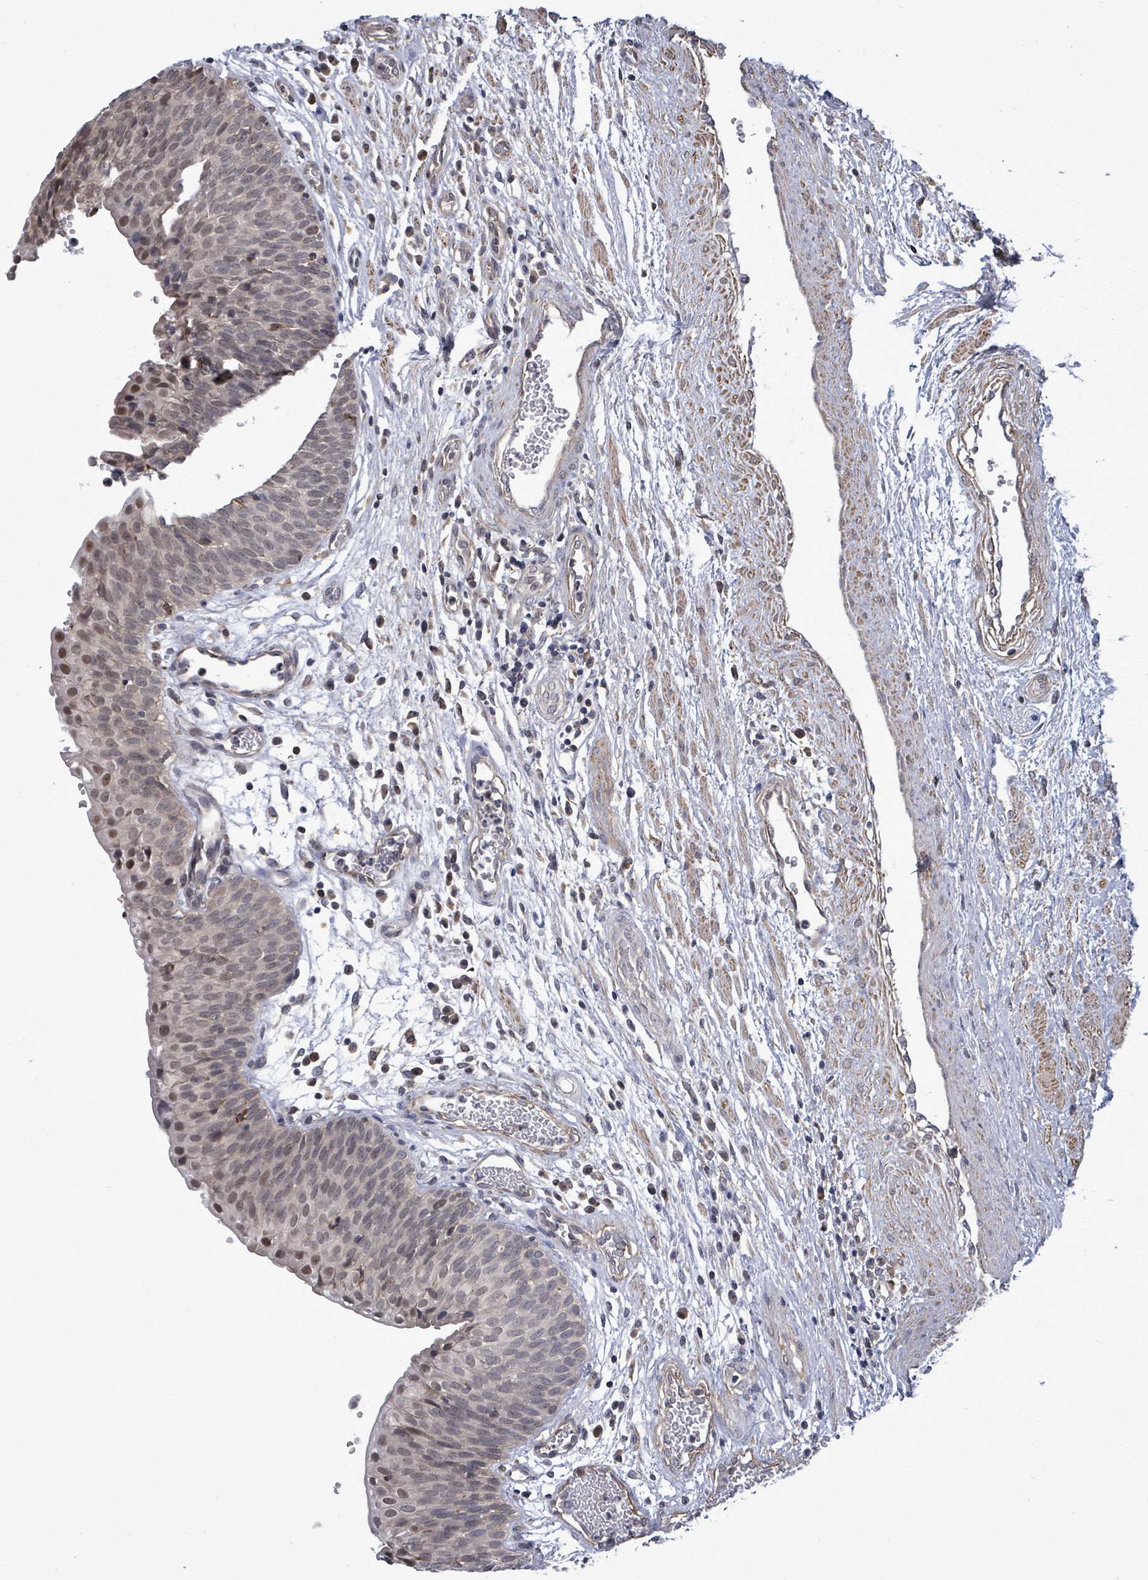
{"staining": {"intensity": "moderate", "quantity": "<25%", "location": "cytoplasmic/membranous,nuclear"}, "tissue": "urinary bladder", "cell_type": "Urothelial cells", "image_type": "normal", "snomed": [{"axis": "morphology", "description": "Normal tissue, NOS"}, {"axis": "topography", "description": "Urinary bladder"}], "caption": "Moderate cytoplasmic/membranous,nuclear protein expression is present in about <25% of urothelial cells in urinary bladder. Ihc stains the protein in brown and the nuclei are stained blue.", "gene": "PAPSS1", "patient": {"sex": "male", "age": 55}}